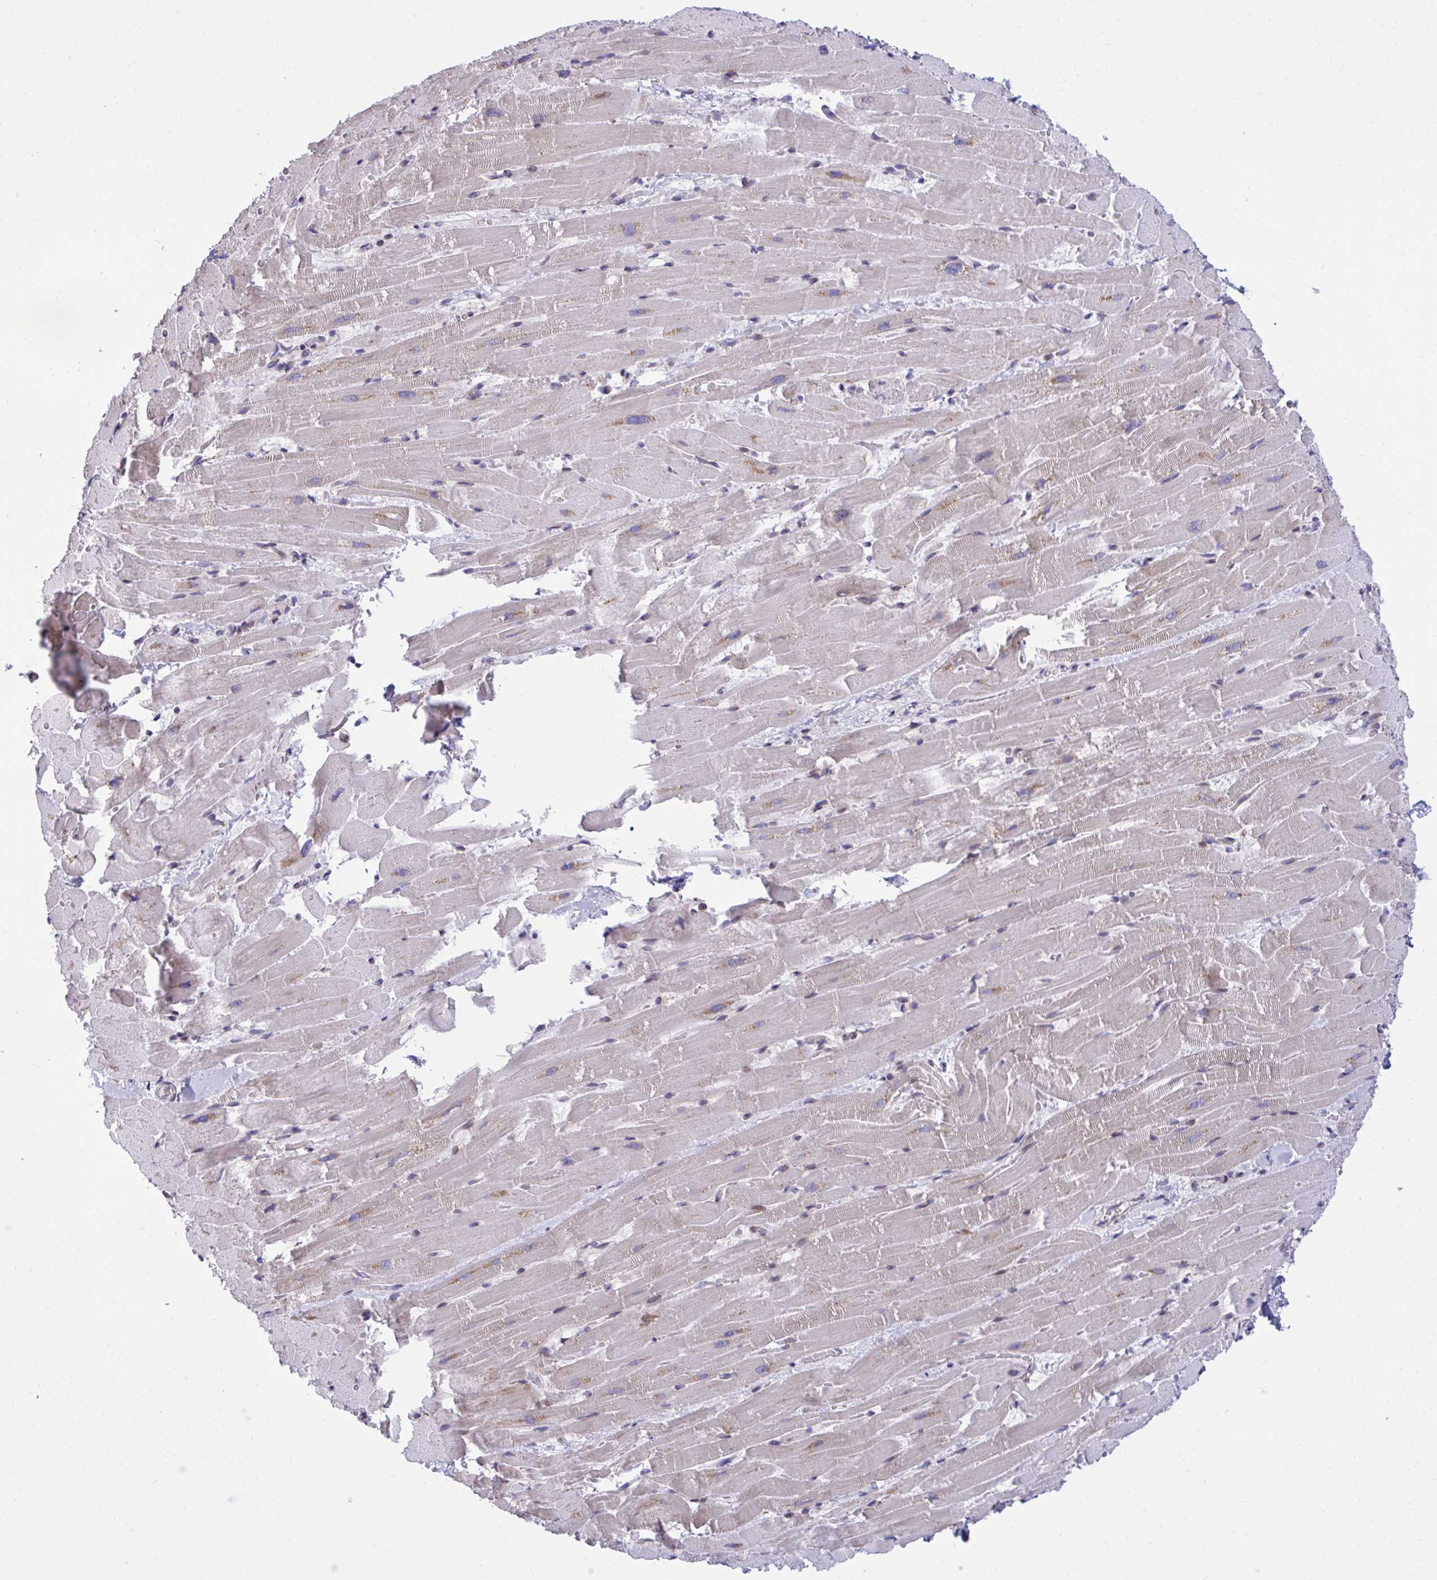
{"staining": {"intensity": "weak", "quantity": "25%-75%", "location": "cytoplasmic/membranous"}, "tissue": "heart muscle", "cell_type": "Cardiomyocytes", "image_type": "normal", "snomed": [{"axis": "morphology", "description": "Normal tissue, NOS"}, {"axis": "topography", "description": "Heart"}], "caption": "This is a photomicrograph of immunohistochemistry staining of benign heart muscle, which shows weak staining in the cytoplasmic/membranous of cardiomyocytes.", "gene": "RPS15", "patient": {"sex": "male", "age": 37}}